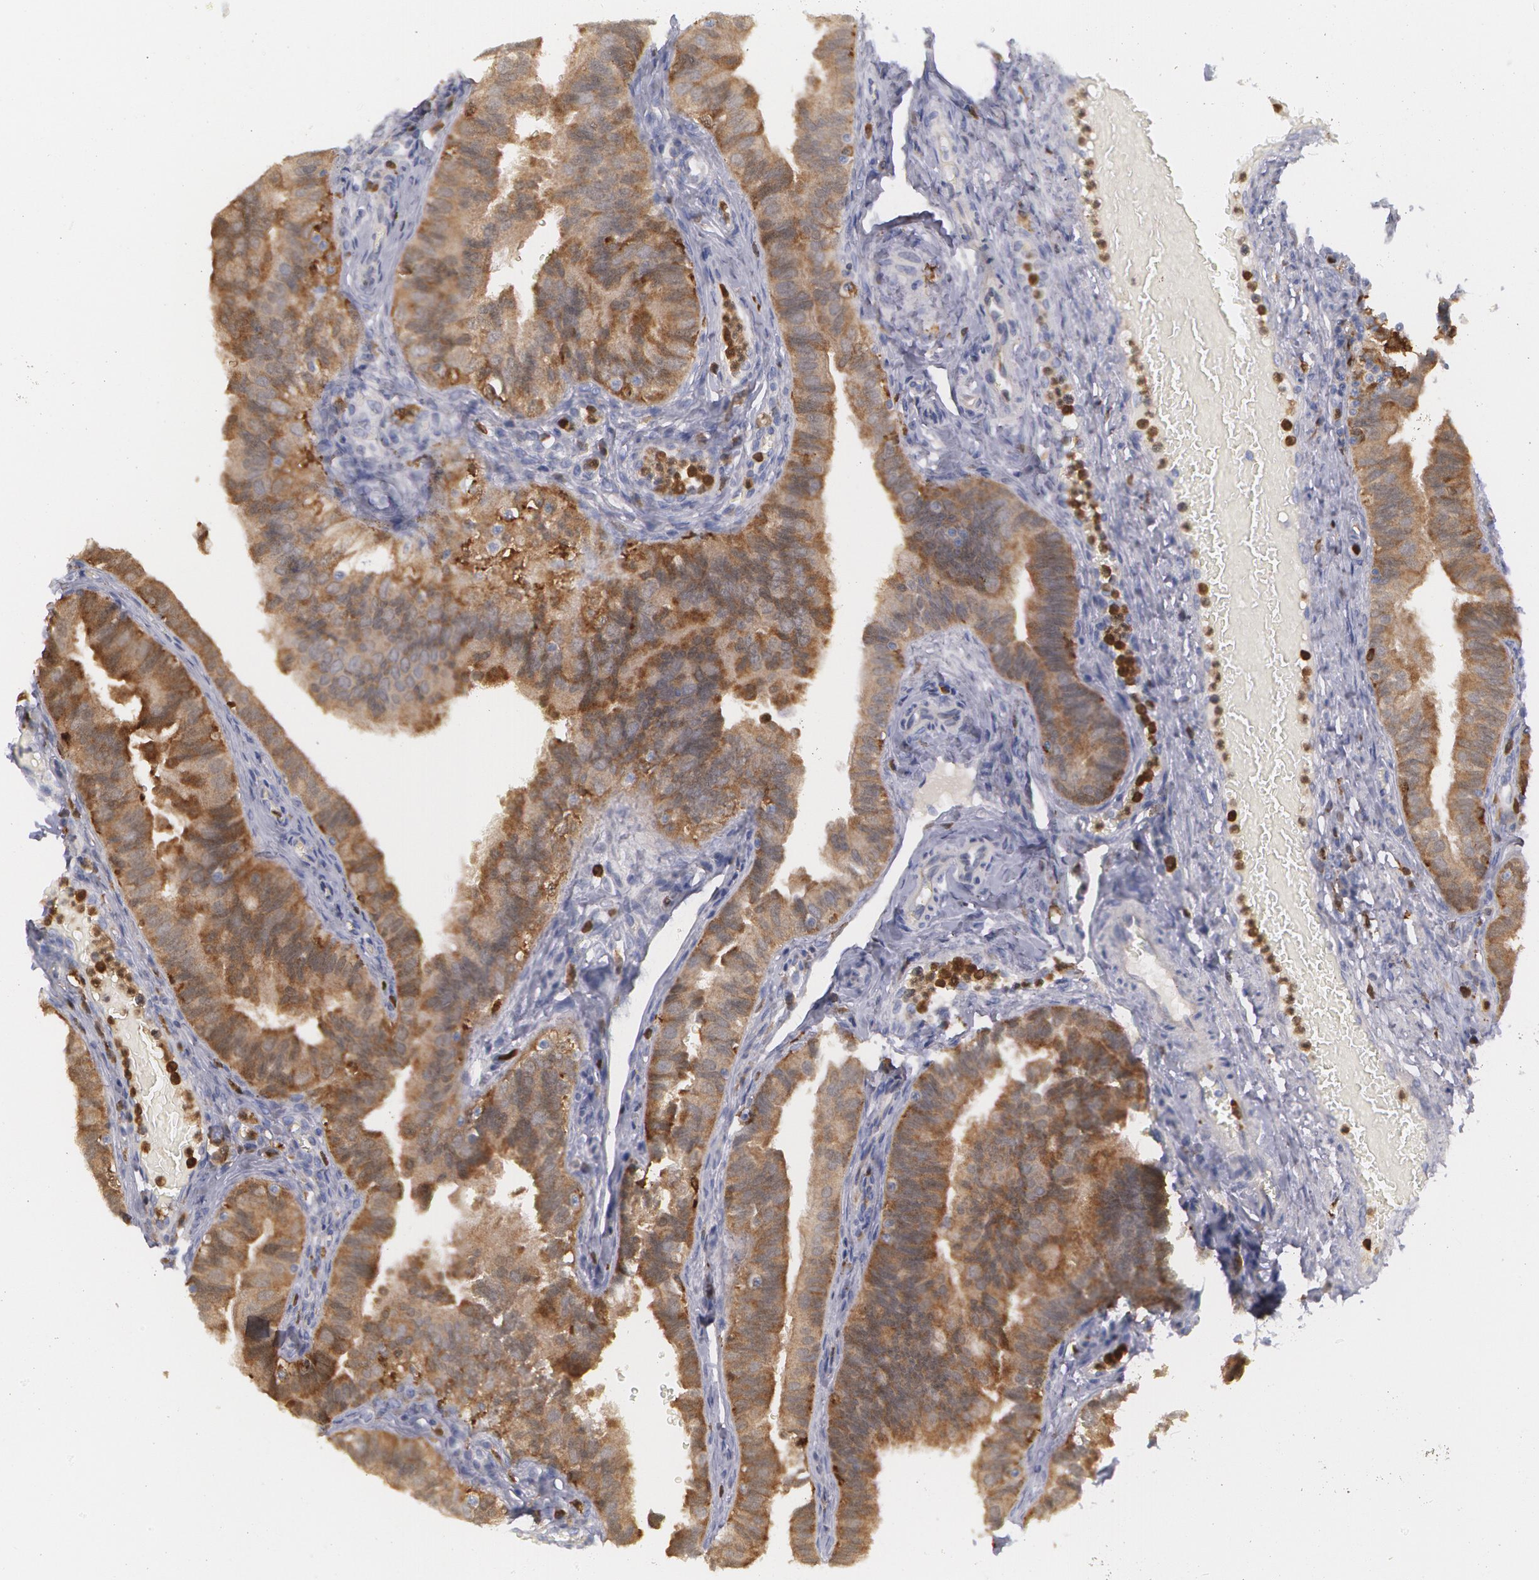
{"staining": {"intensity": "strong", "quantity": ">75%", "location": "cytoplasmic/membranous"}, "tissue": "fallopian tube", "cell_type": "Glandular cells", "image_type": "normal", "snomed": [{"axis": "morphology", "description": "Normal tissue, NOS"}, {"axis": "topography", "description": "Fallopian tube"}, {"axis": "topography", "description": "Ovary"}], "caption": "Brown immunohistochemical staining in normal fallopian tube demonstrates strong cytoplasmic/membranous expression in about >75% of glandular cells. The protein of interest is shown in brown color, while the nuclei are stained blue.", "gene": "SYK", "patient": {"sex": "female", "age": 51}}